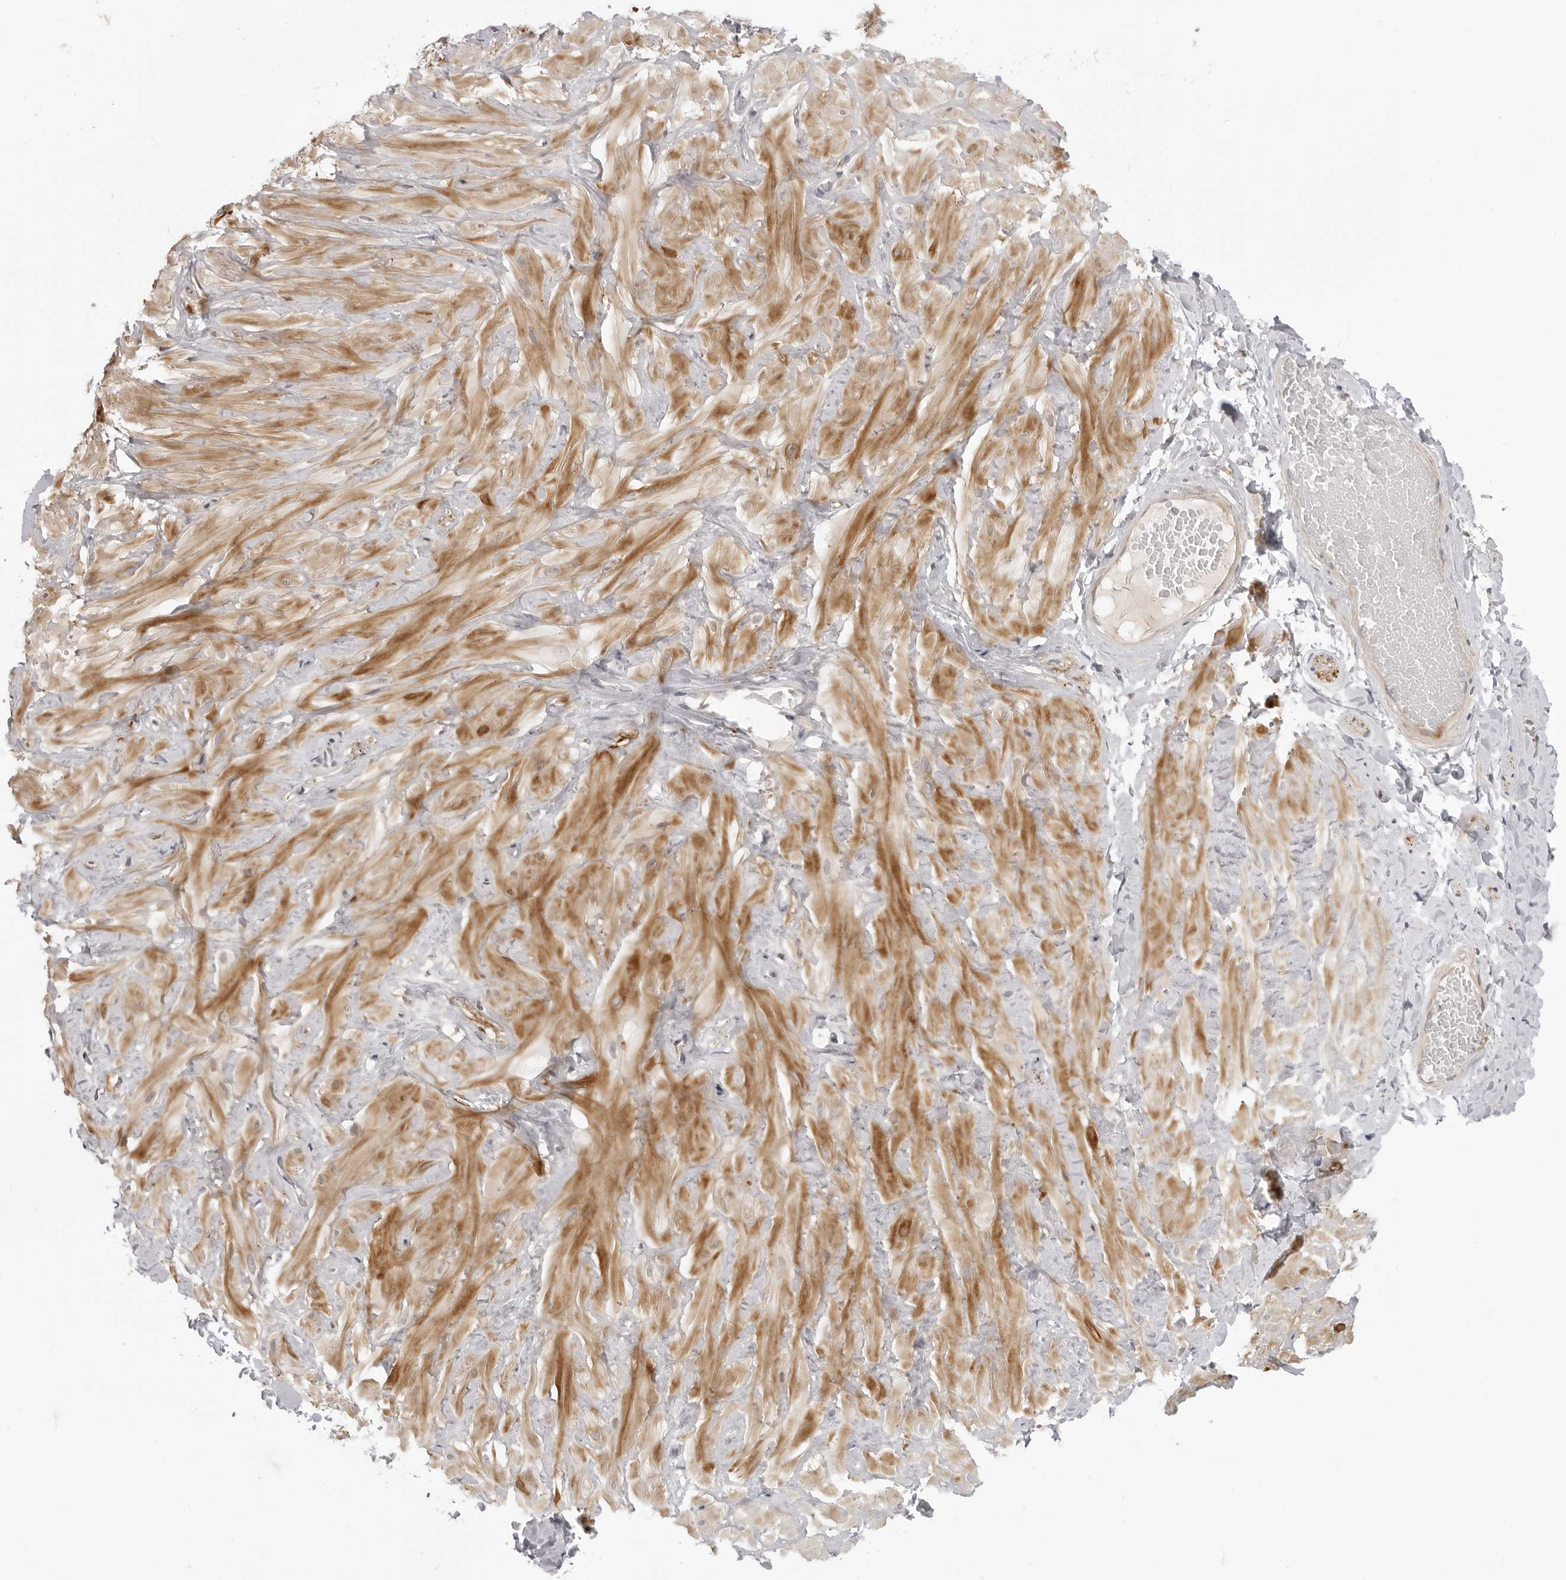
{"staining": {"intensity": "negative", "quantity": "none", "location": "none"}, "tissue": "adipose tissue", "cell_type": "Adipocytes", "image_type": "normal", "snomed": [{"axis": "morphology", "description": "Normal tissue, NOS"}, {"axis": "topography", "description": "Adipose tissue"}, {"axis": "topography", "description": "Vascular tissue"}, {"axis": "topography", "description": "Peripheral nerve tissue"}], "caption": "Adipose tissue stained for a protein using IHC displays no expression adipocytes.", "gene": "SUGCT", "patient": {"sex": "male", "age": 25}}